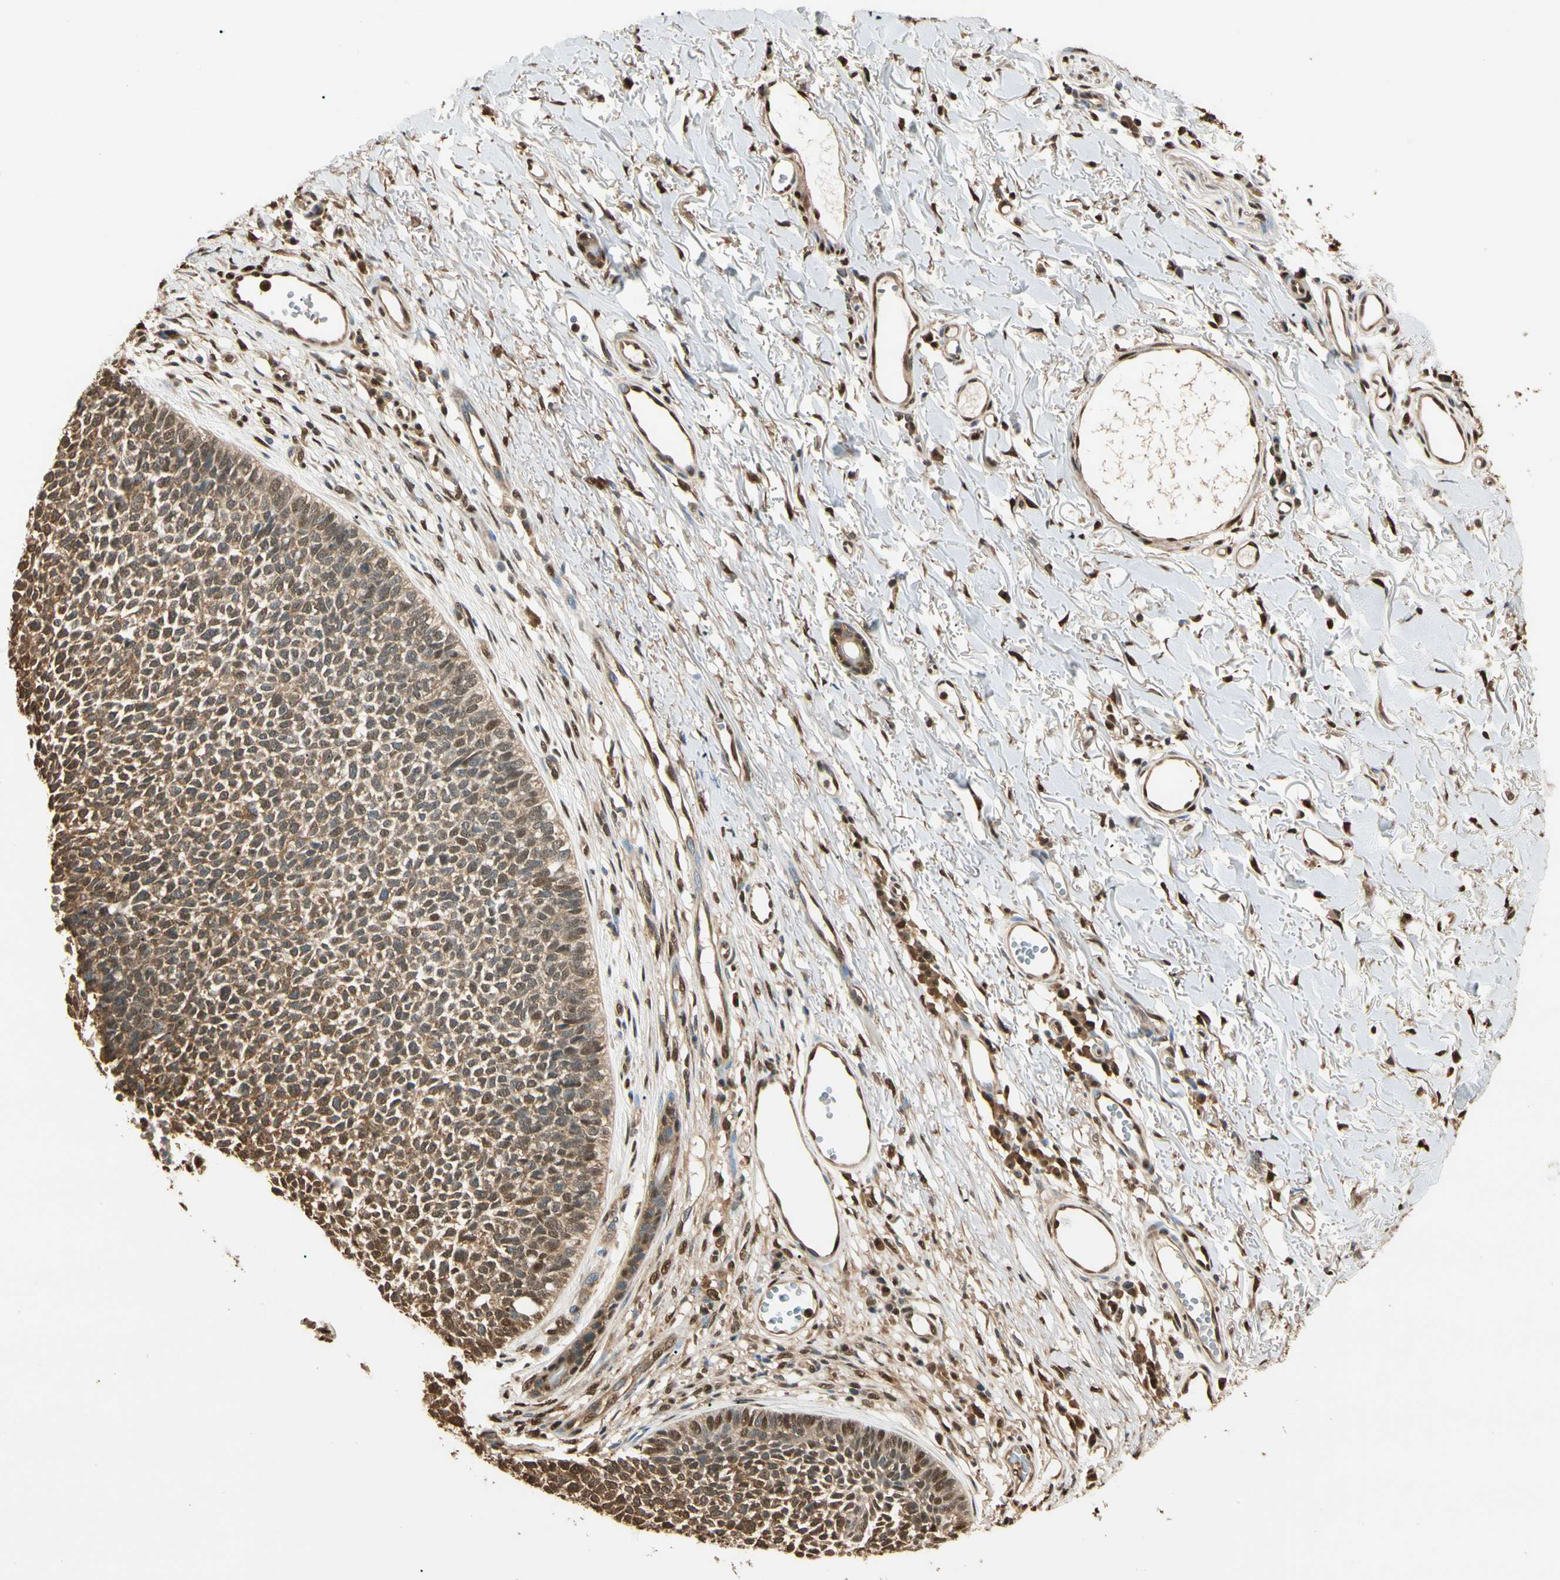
{"staining": {"intensity": "moderate", "quantity": ">75%", "location": "cytoplasmic/membranous"}, "tissue": "skin cancer", "cell_type": "Tumor cells", "image_type": "cancer", "snomed": [{"axis": "morphology", "description": "Basal cell carcinoma"}, {"axis": "topography", "description": "Skin"}], "caption": "Immunohistochemical staining of human skin basal cell carcinoma reveals medium levels of moderate cytoplasmic/membranous expression in about >75% of tumor cells.", "gene": "PNCK", "patient": {"sex": "female", "age": 84}}